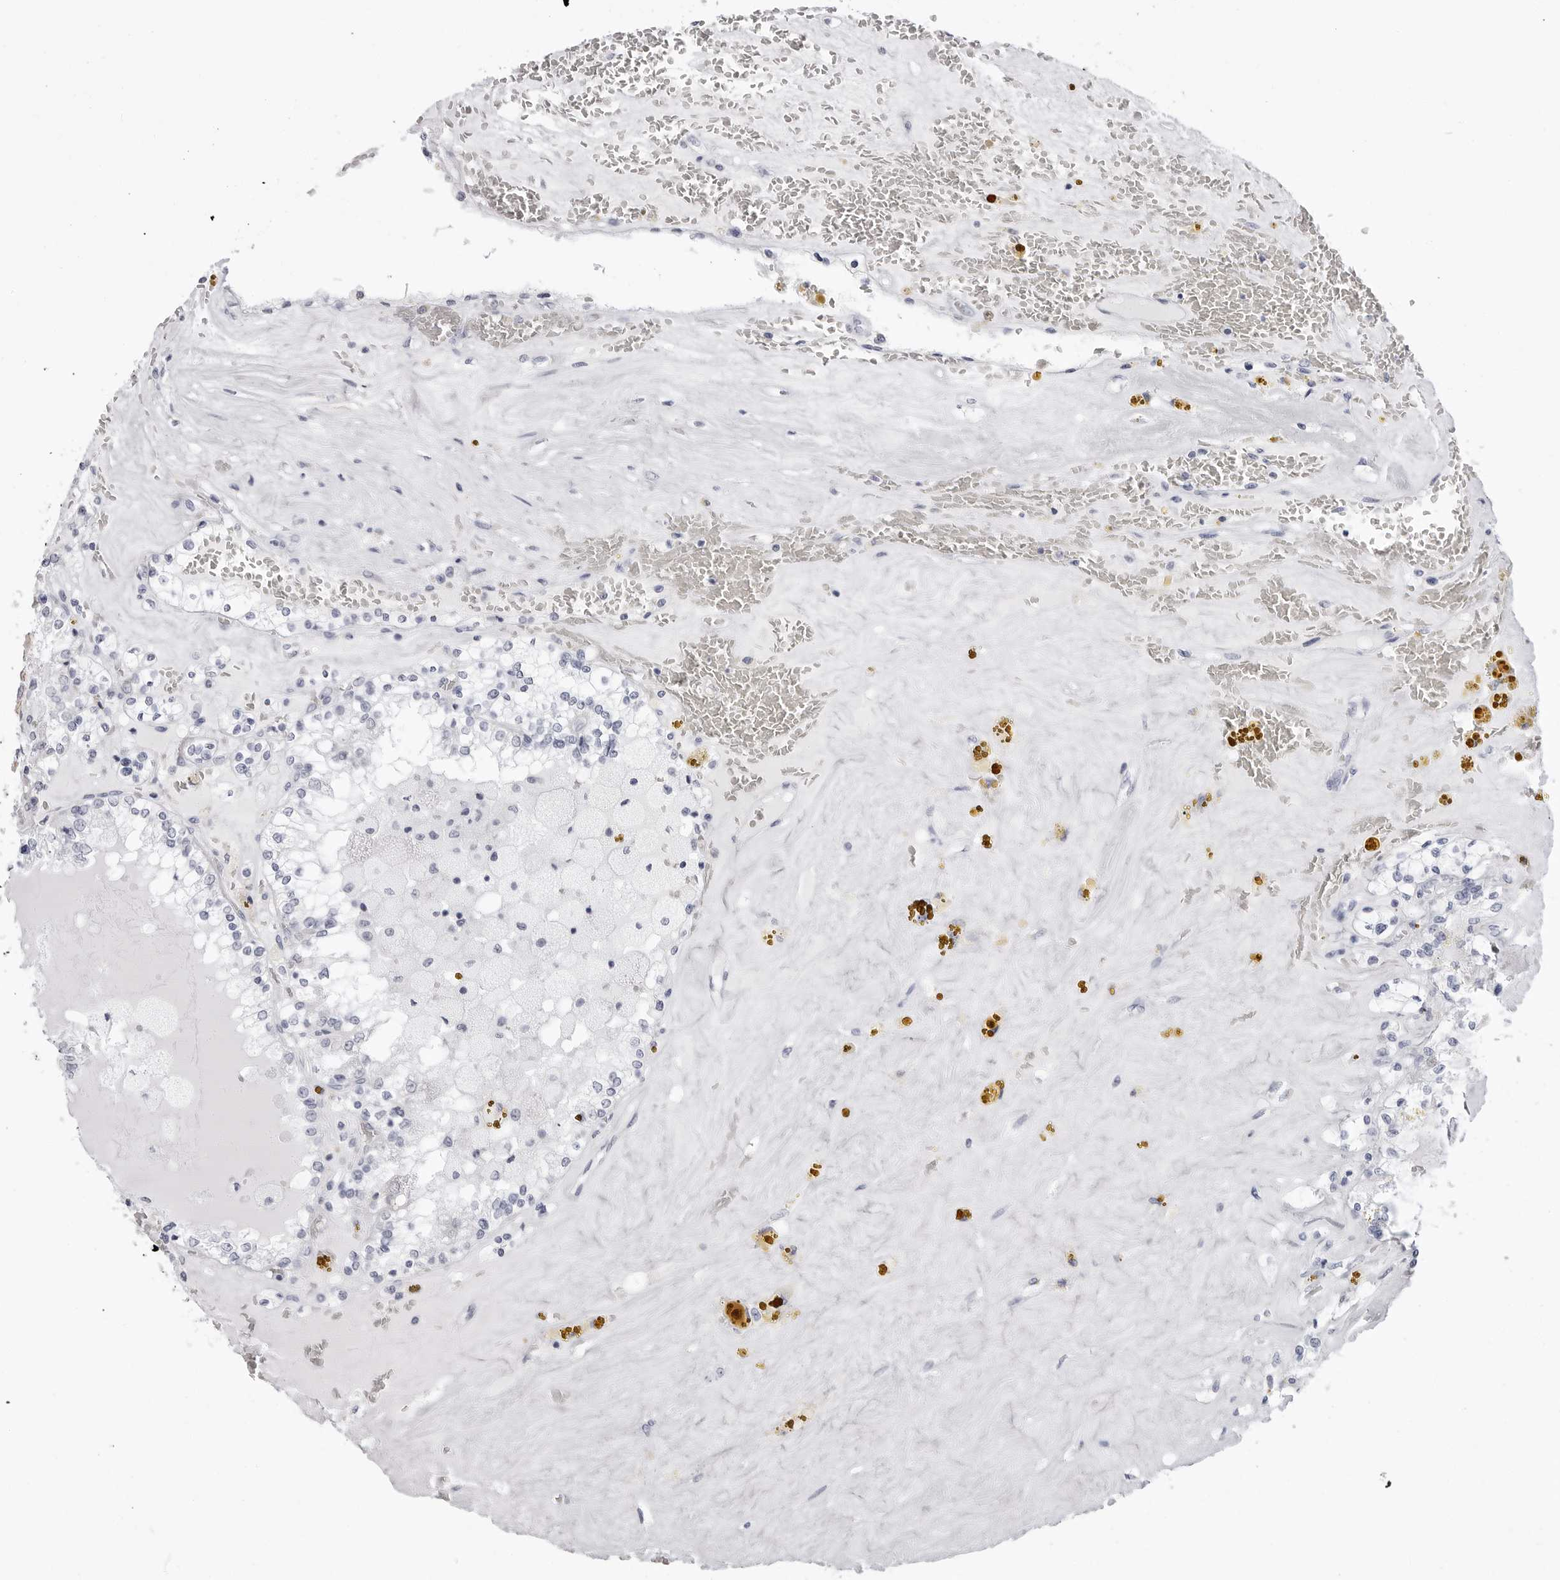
{"staining": {"intensity": "negative", "quantity": "none", "location": "none"}, "tissue": "renal cancer", "cell_type": "Tumor cells", "image_type": "cancer", "snomed": [{"axis": "morphology", "description": "Adenocarcinoma, NOS"}, {"axis": "topography", "description": "Kidney"}], "caption": "Immunohistochemical staining of adenocarcinoma (renal) demonstrates no significant positivity in tumor cells. The staining is performed using DAB brown chromogen with nuclei counter-stained in using hematoxylin.", "gene": "ERICH3", "patient": {"sex": "female", "age": 56}}